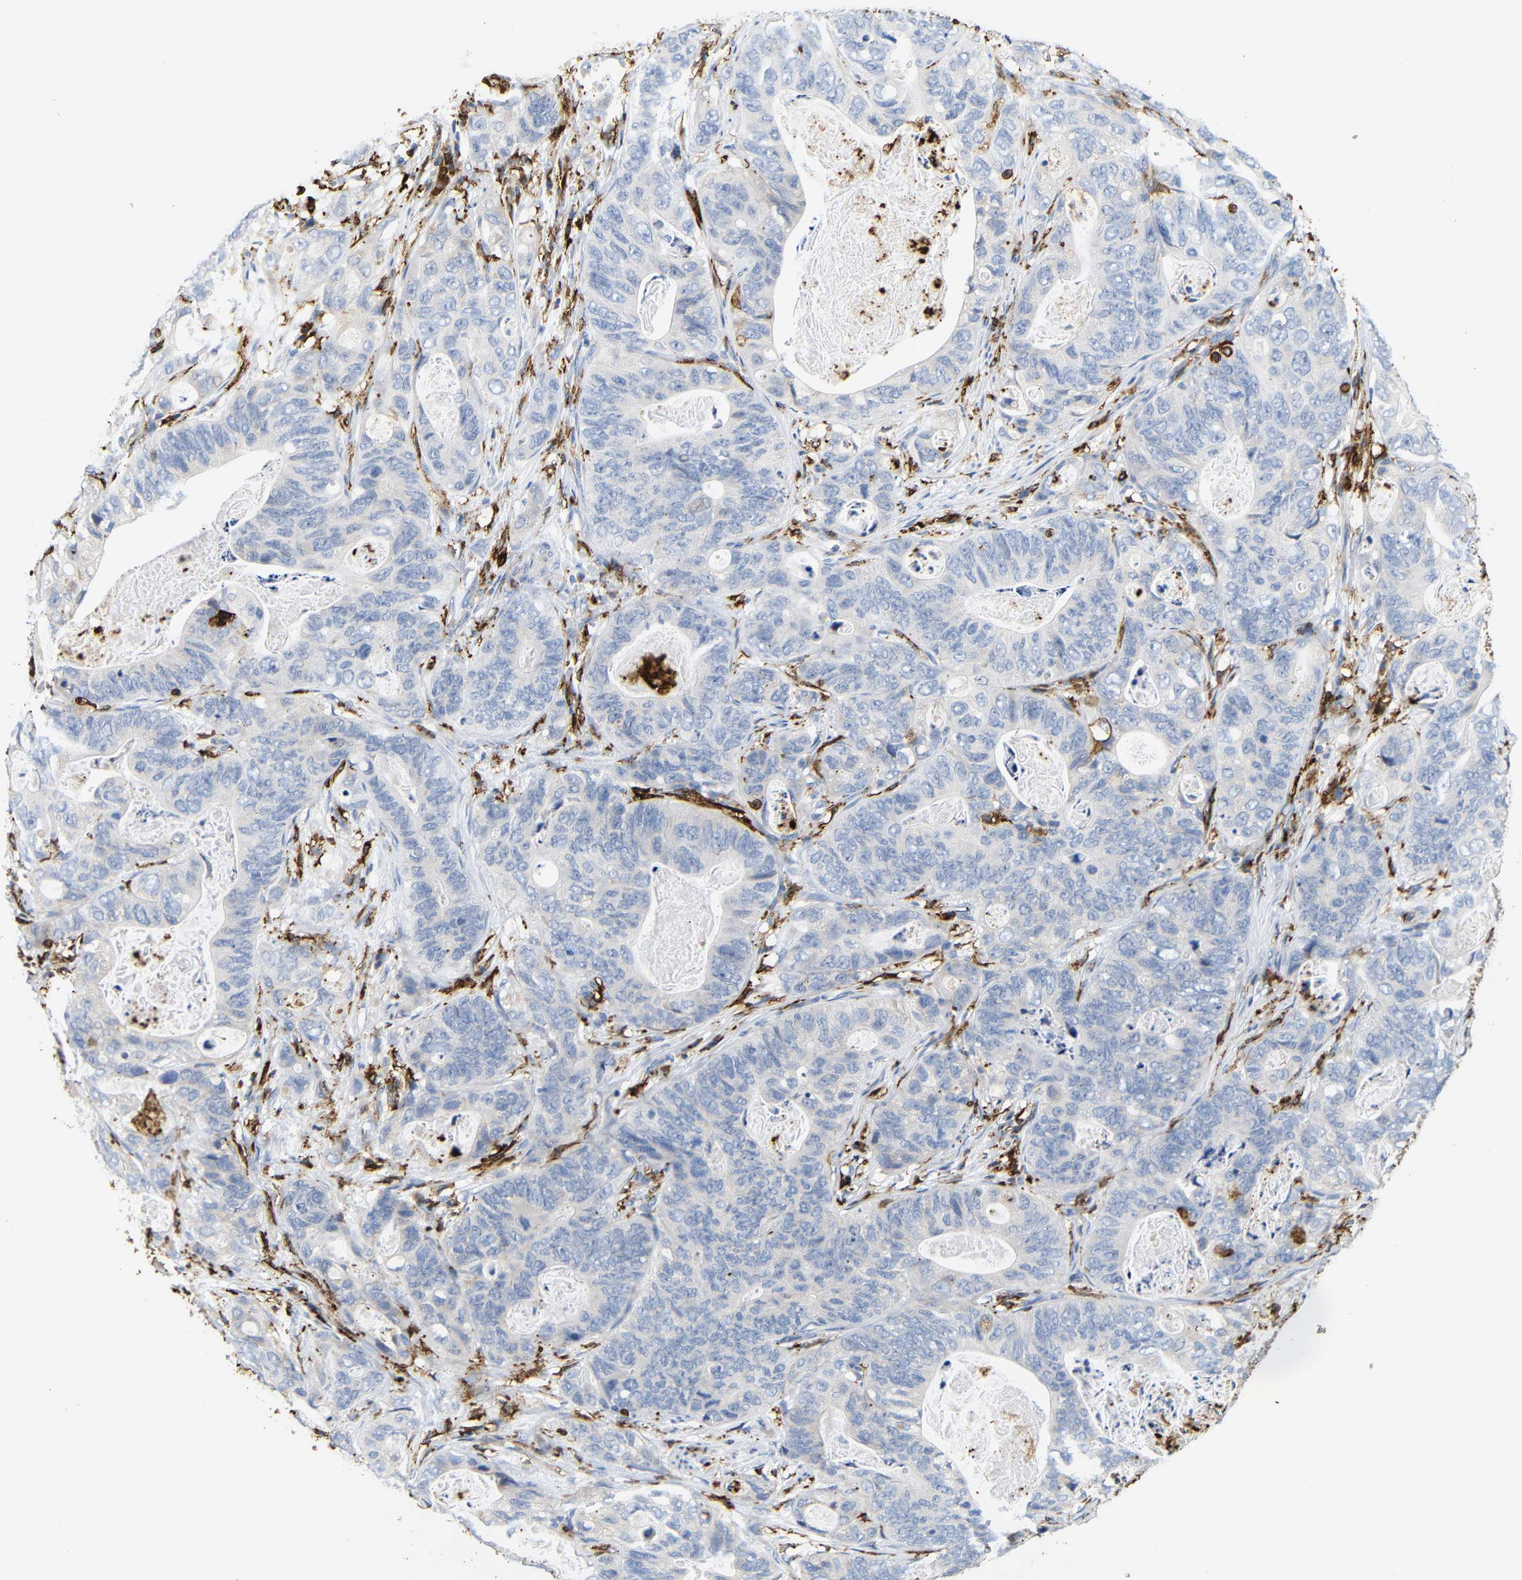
{"staining": {"intensity": "negative", "quantity": "none", "location": "none"}, "tissue": "stomach cancer", "cell_type": "Tumor cells", "image_type": "cancer", "snomed": [{"axis": "morphology", "description": "Adenocarcinoma, NOS"}, {"axis": "topography", "description": "Stomach"}], "caption": "The image displays no significant expression in tumor cells of adenocarcinoma (stomach). (Brightfield microscopy of DAB immunohistochemistry at high magnification).", "gene": "HLA-DQB1", "patient": {"sex": "female", "age": 89}}